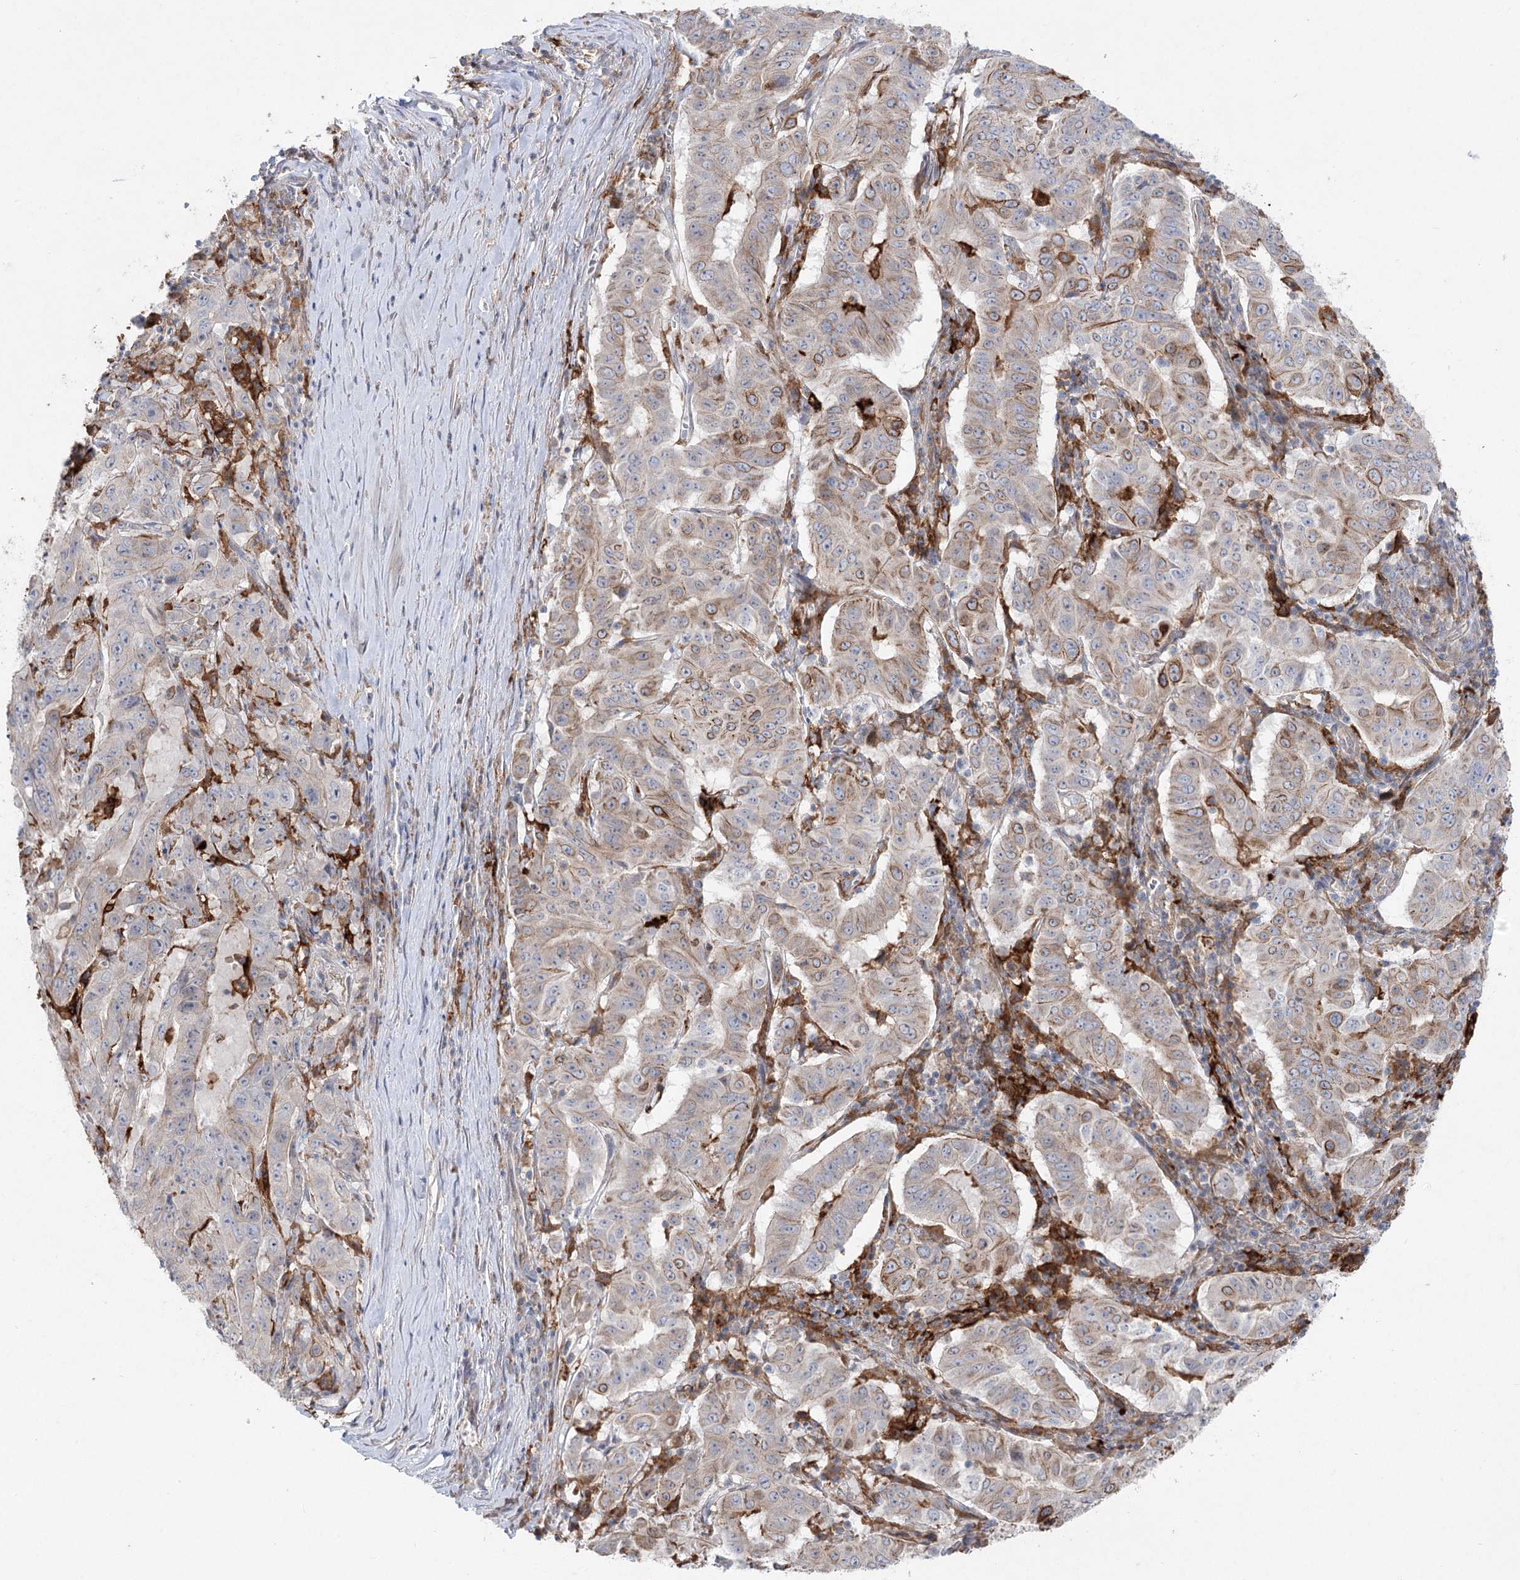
{"staining": {"intensity": "weak", "quantity": "25%-75%", "location": "cytoplasmic/membranous"}, "tissue": "pancreatic cancer", "cell_type": "Tumor cells", "image_type": "cancer", "snomed": [{"axis": "morphology", "description": "Adenocarcinoma, NOS"}, {"axis": "topography", "description": "Pancreas"}], "caption": "Immunohistochemical staining of human pancreatic adenocarcinoma reveals low levels of weak cytoplasmic/membranous positivity in approximately 25%-75% of tumor cells. The protein is shown in brown color, while the nuclei are stained blue.", "gene": "SCN11A", "patient": {"sex": "male", "age": 63}}